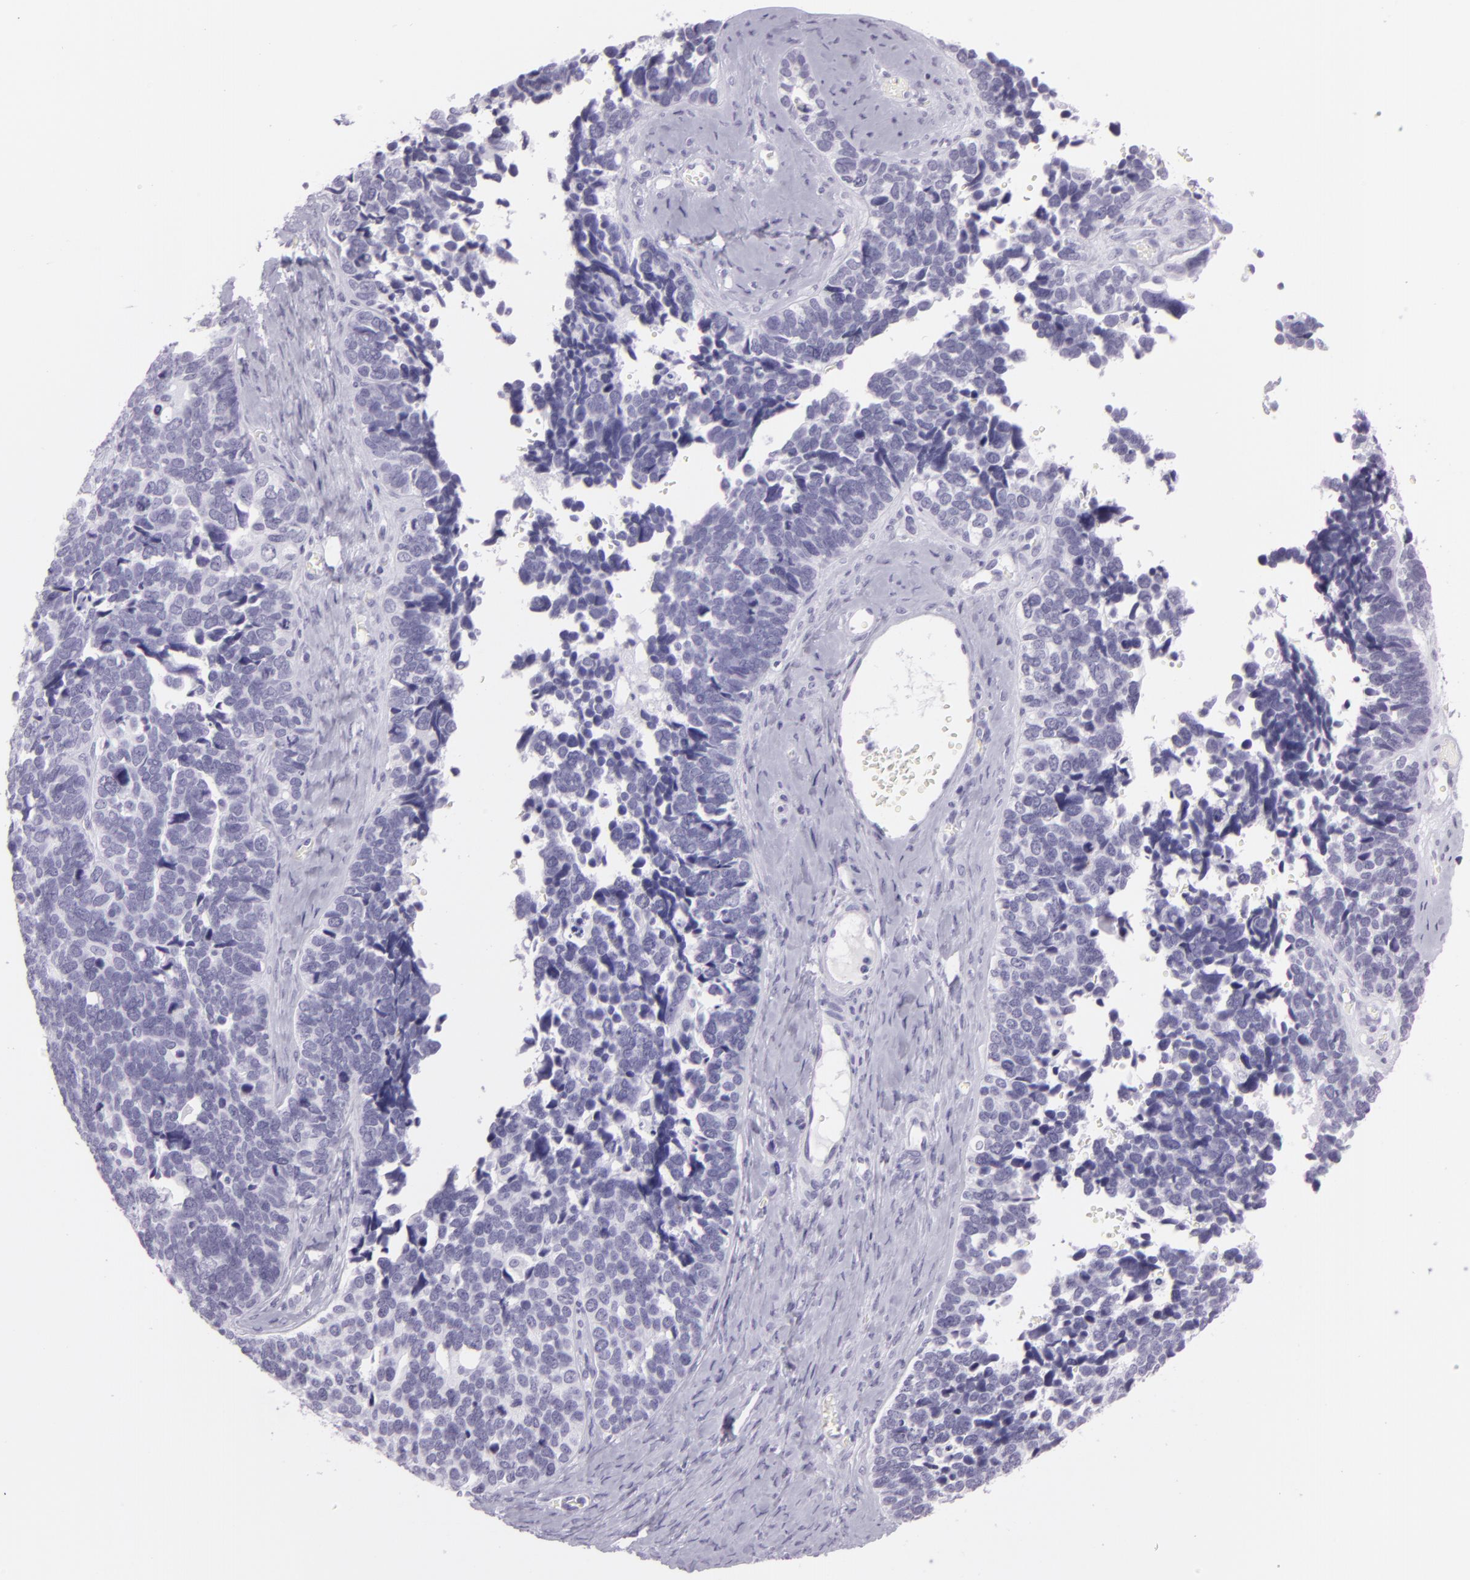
{"staining": {"intensity": "negative", "quantity": "none", "location": "none"}, "tissue": "ovarian cancer", "cell_type": "Tumor cells", "image_type": "cancer", "snomed": [{"axis": "morphology", "description": "Cystadenocarcinoma, serous, NOS"}, {"axis": "topography", "description": "Ovary"}], "caption": "Immunohistochemistry of human serous cystadenocarcinoma (ovarian) shows no positivity in tumor cells.", "gene": "MUC6", "patient": {"sex": "female", "age": 77}}